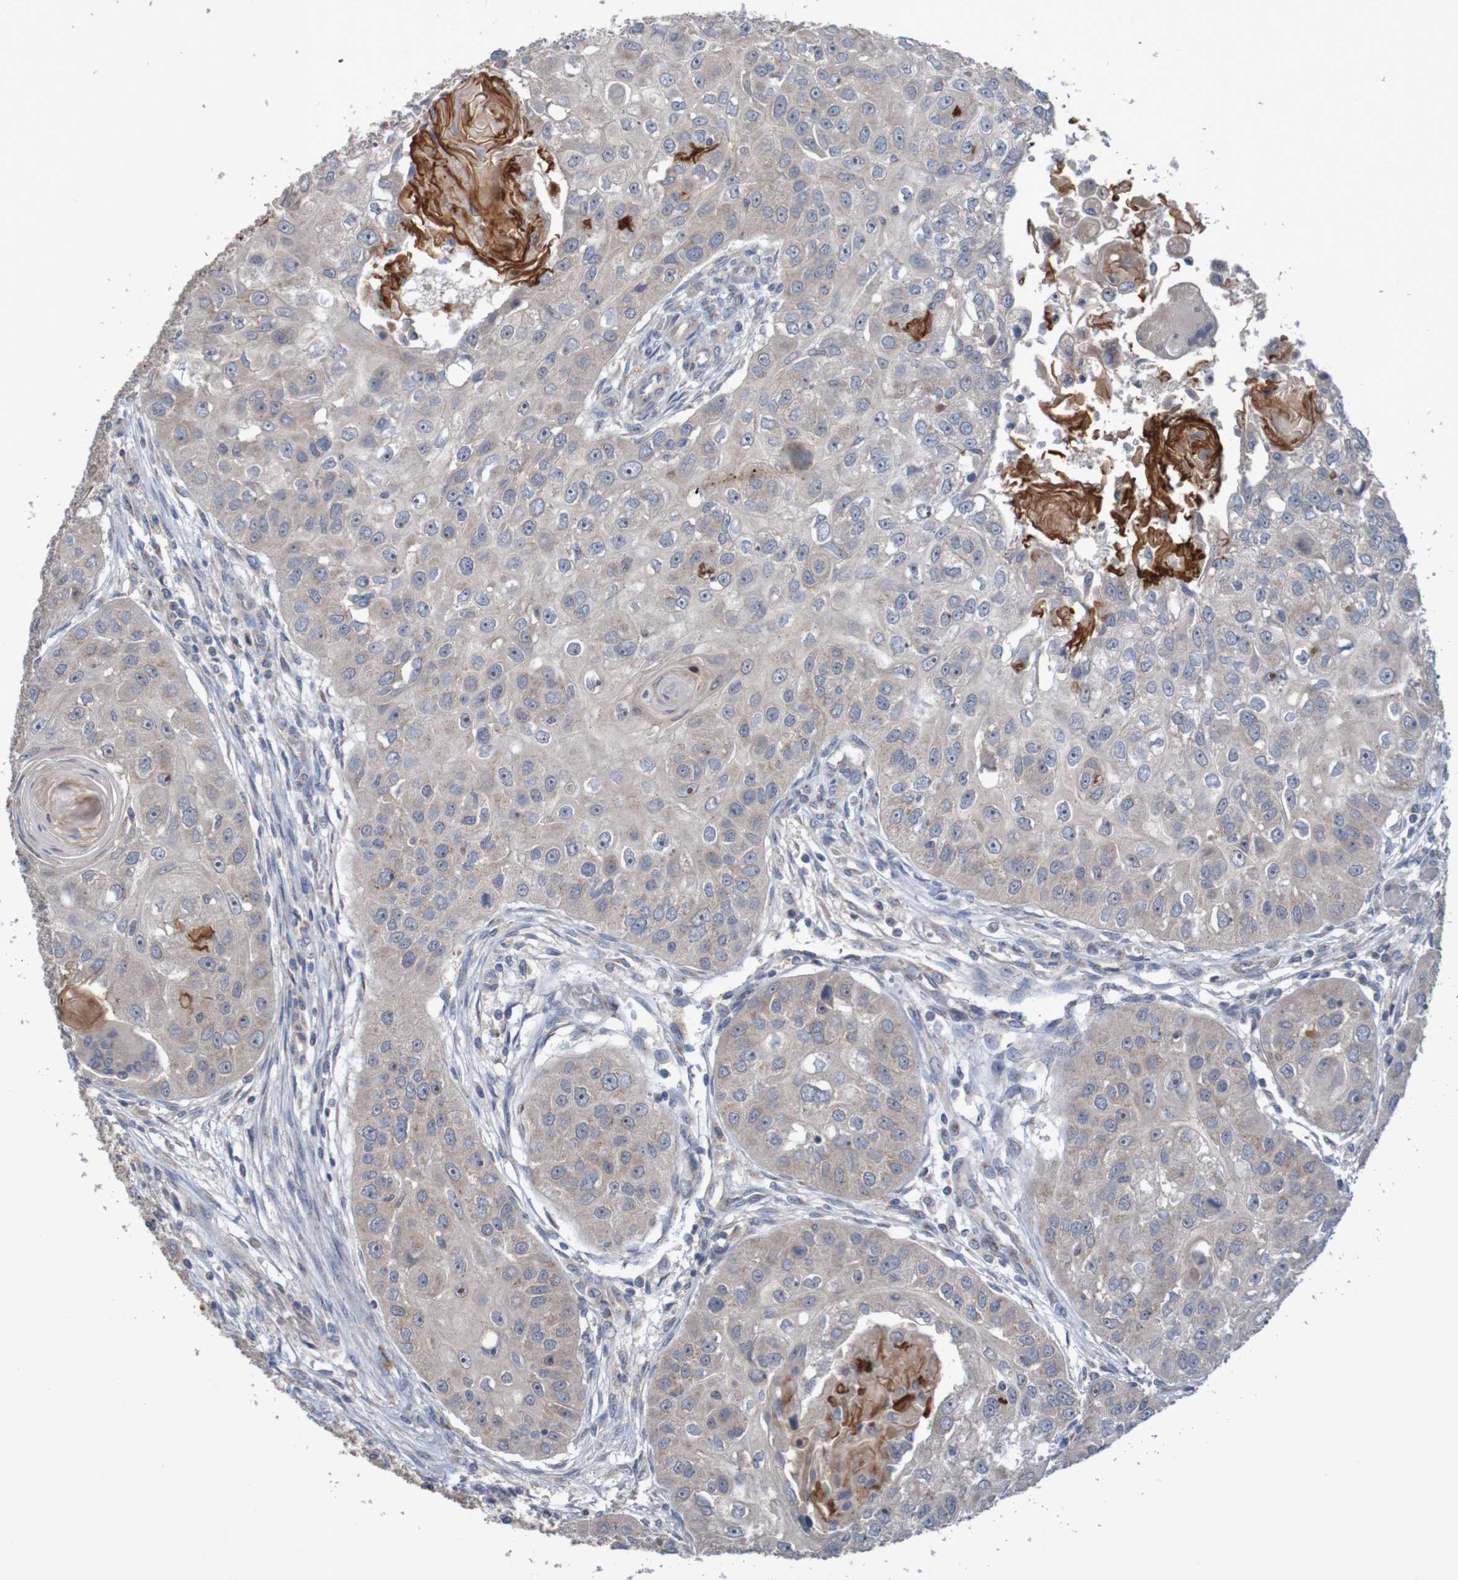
{"staining": {"intensity": "weak", "quantity": ">75%", "location": "cytoplasmic/membranous,nuclear"}, "tissue": "head and neck cancer", "cell_type": "Tumor cells", "image_type": "cancer", "snomed": [{"axis": "morphology", "description": "Normal tissue, NOS"}, {"axis": "morphology", "description": "Squamous cell carcinoma, NOS"}, {"axis": "topography", "description": "Skeletal muscle"}, {"axis": "topography", "description": "Head-Neck"}], "caption": "Protein analysis of squamous cell carcinoma (head and neck) tissue reveals weak cytoplasmic/membranous and nuclear expression in approximately >75% of tumor cells. Immunohistochemistry (ihc) stains the protein of interest in brown and the nuclei are stained blue.", "gene": "ANGPT4", "patient": {"sex": "male", "age": 51}}